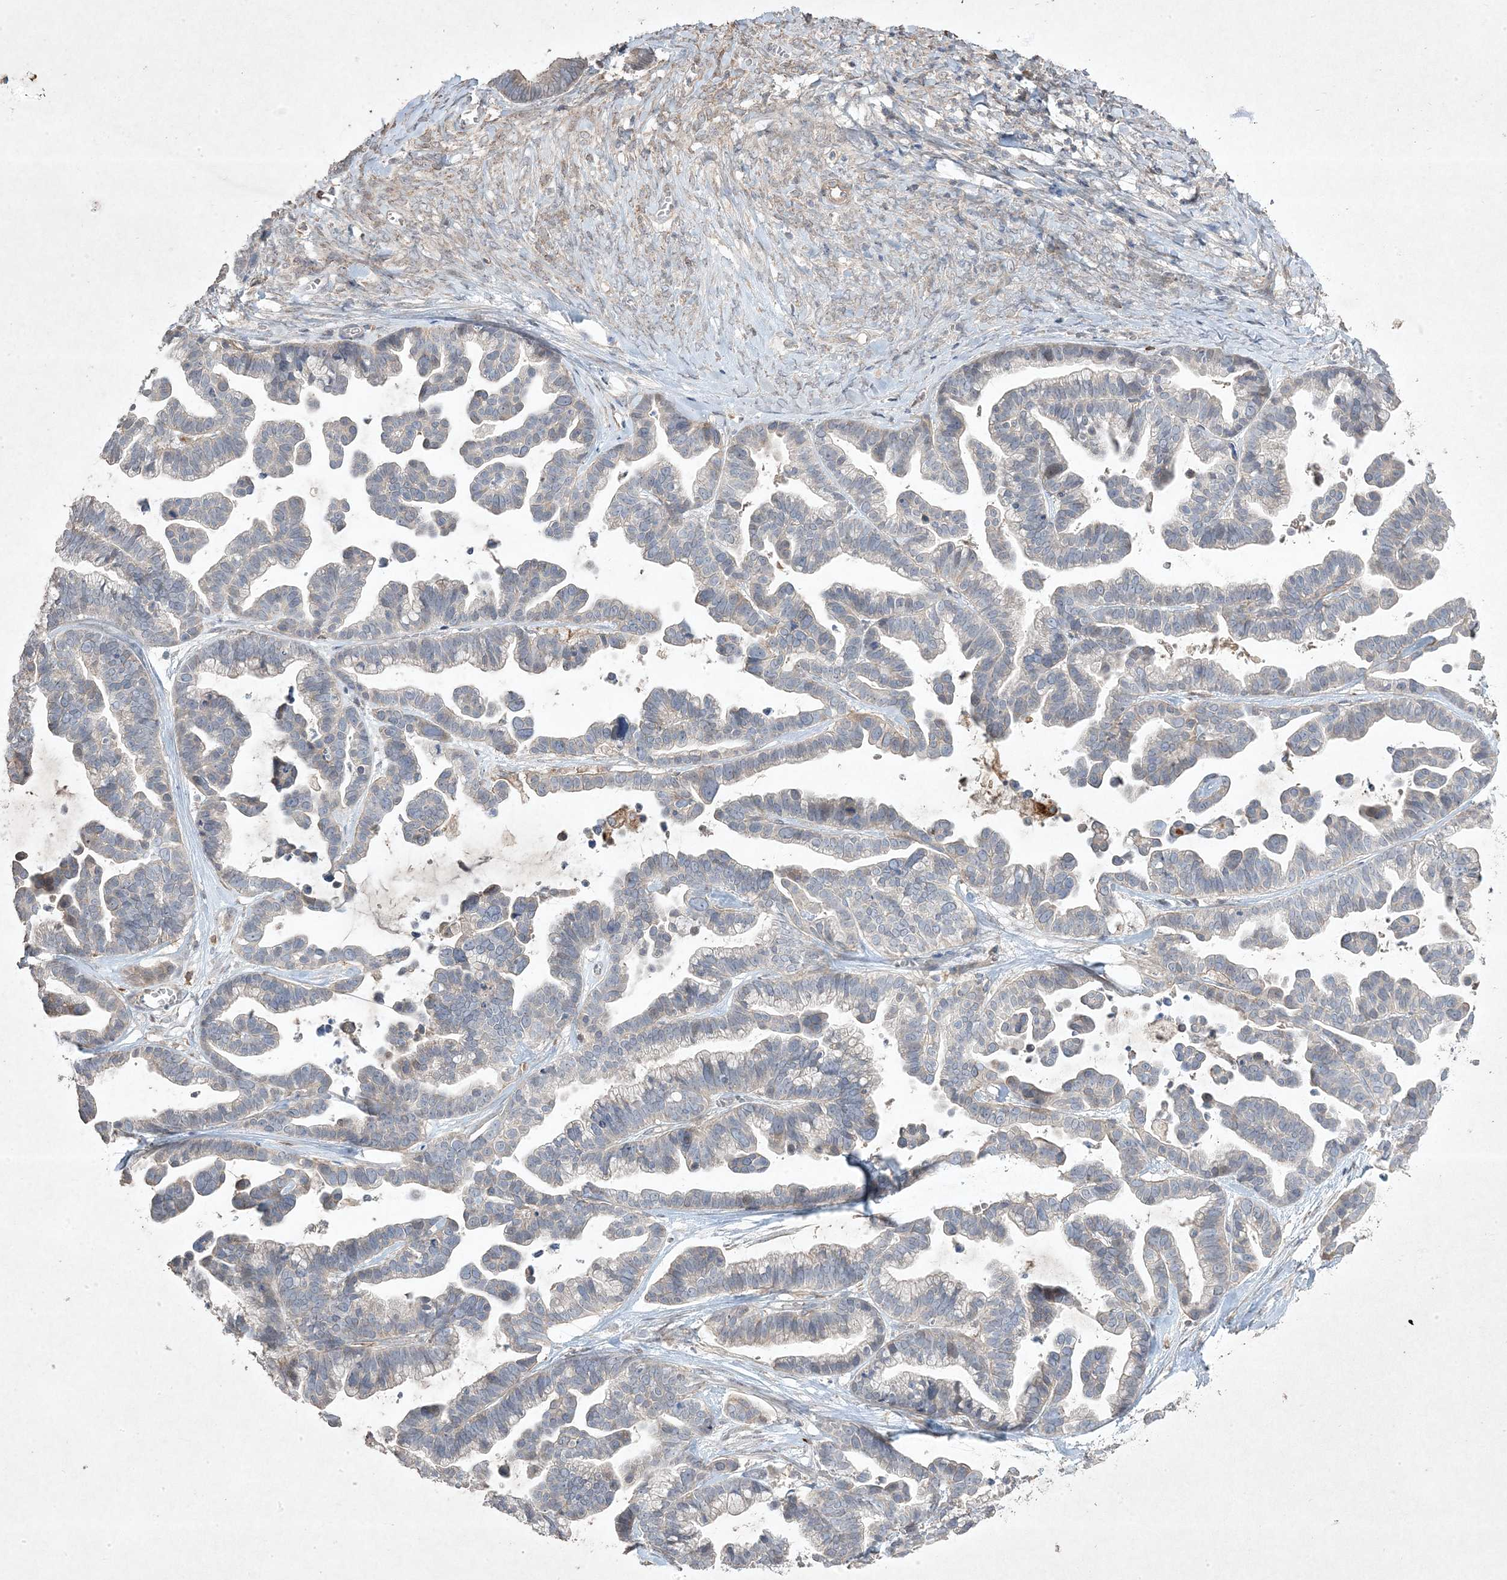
{"staining": {"intensity": "weak", "quantity": "<25%", "location": "cytoplasmic/membranous"}, "tissue": "ovarian cancer", "cell_type": "Tumor cells", "image_type": "cancer", "snomed": [{"axis": "morphology", "description": "Cystadenocarcinoma, serous, NOS"}, {"axis": "topography", "description": "Ovary"}], "caption": "The micrograph reveals no significant expression in tumor cells of ovarian serous cystadenocarcinoma.", "gene": "RGL4", "patient": {"sex": "female", "age": 56}}